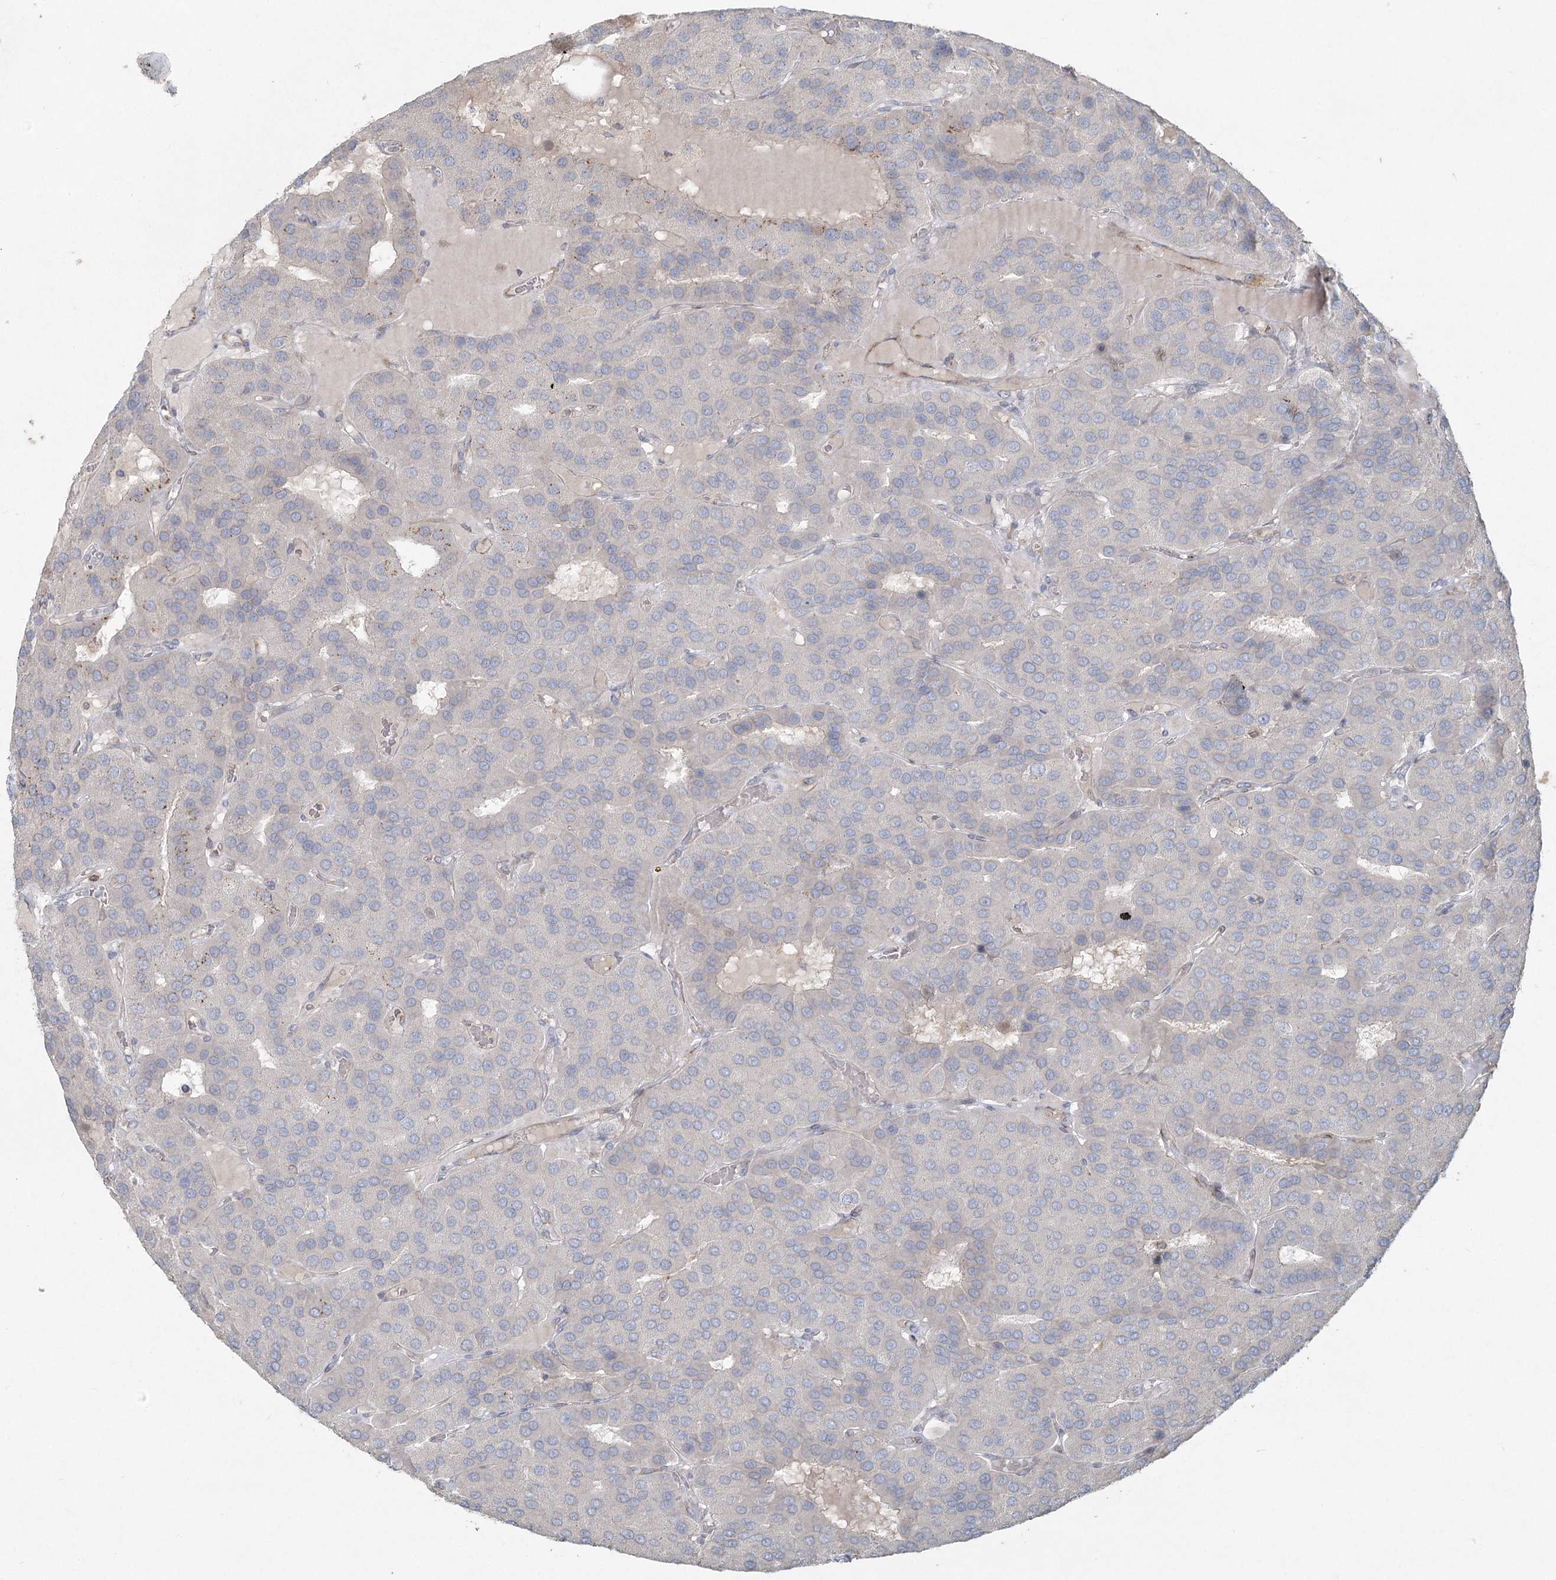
{"staining": {"intensity": "negative", "quantity": "none", "location": "none"}, "tissue": "parathyroid gland", "cell_type": "Glandular cells", "image_type": "normal", "snomed": [{"axis": "morphology", "description": "Normal tissue, NOS"}, {"axis": "morphology", "description": "Adenoma, NOS"}, {"axis": "topography", "description": "Parathyroid gland"}], "caption": "High power microscopy histopathology image of an immunohistochemistry image of normal parathyroid gland, revealing no significant staining in glandular cells. (Immunohistochemistry (ihc), brightfield microscopy, high magnification).", "gene": "LRP2BP", "patient": {"sex": "female", "age": 86}}